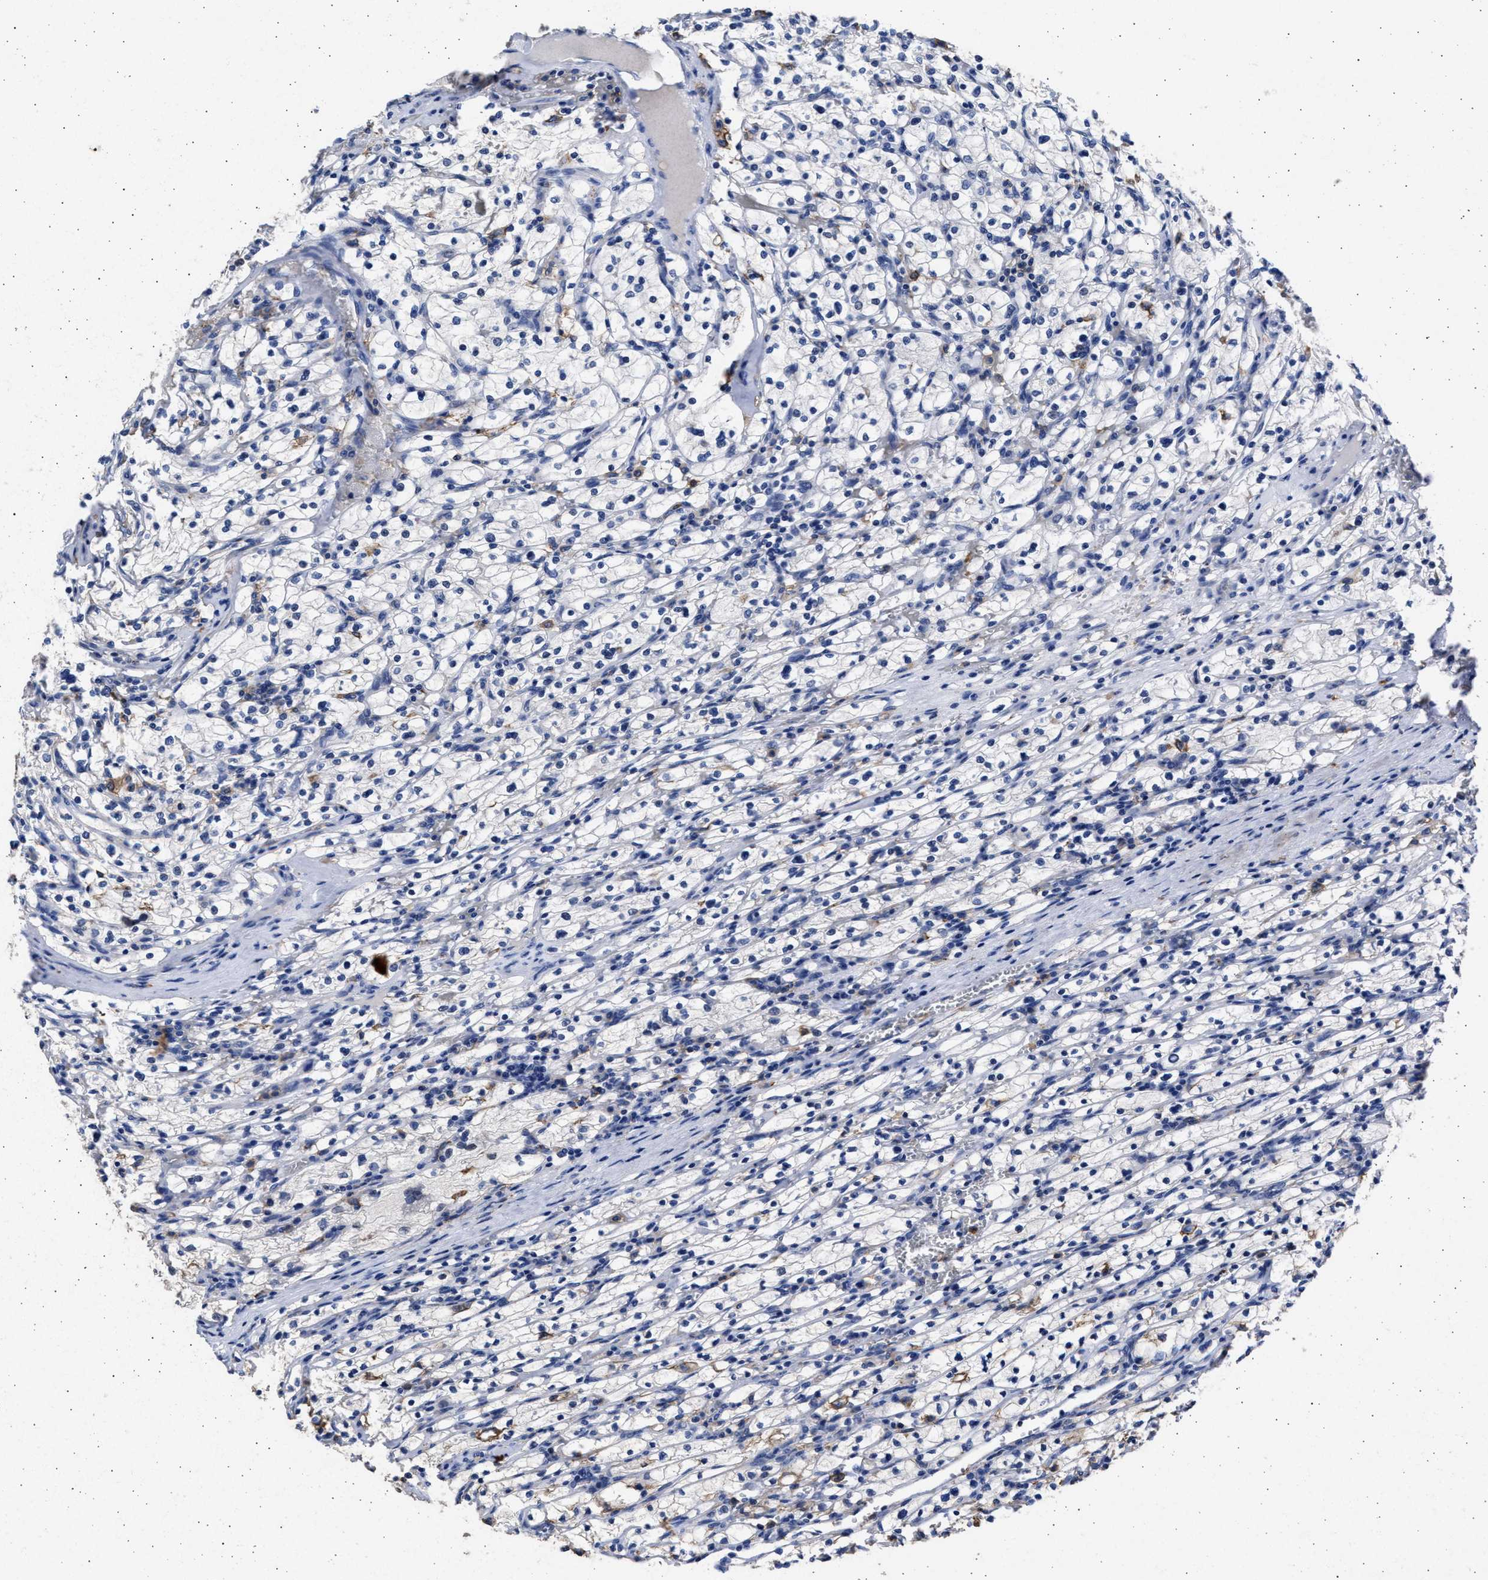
{"staining": {"intensity": "negative", "quantity": "none", "location": "none"}, "tissue": "renal cancer", "cell_type": "Tumor cells", "image_type": "cancer", "snomed": [{"axis": "morphology", "description": "Adenocarcinoma, NOS"}, {"axis": "topography", "description": "Kidney"}], "caption": "The immunohistochemistry photomicrograph has no significant expression in tumor cells of renal cancer tissue.", "gene": "FCER1A", "patient": {"sex": "female", "age": 83}}